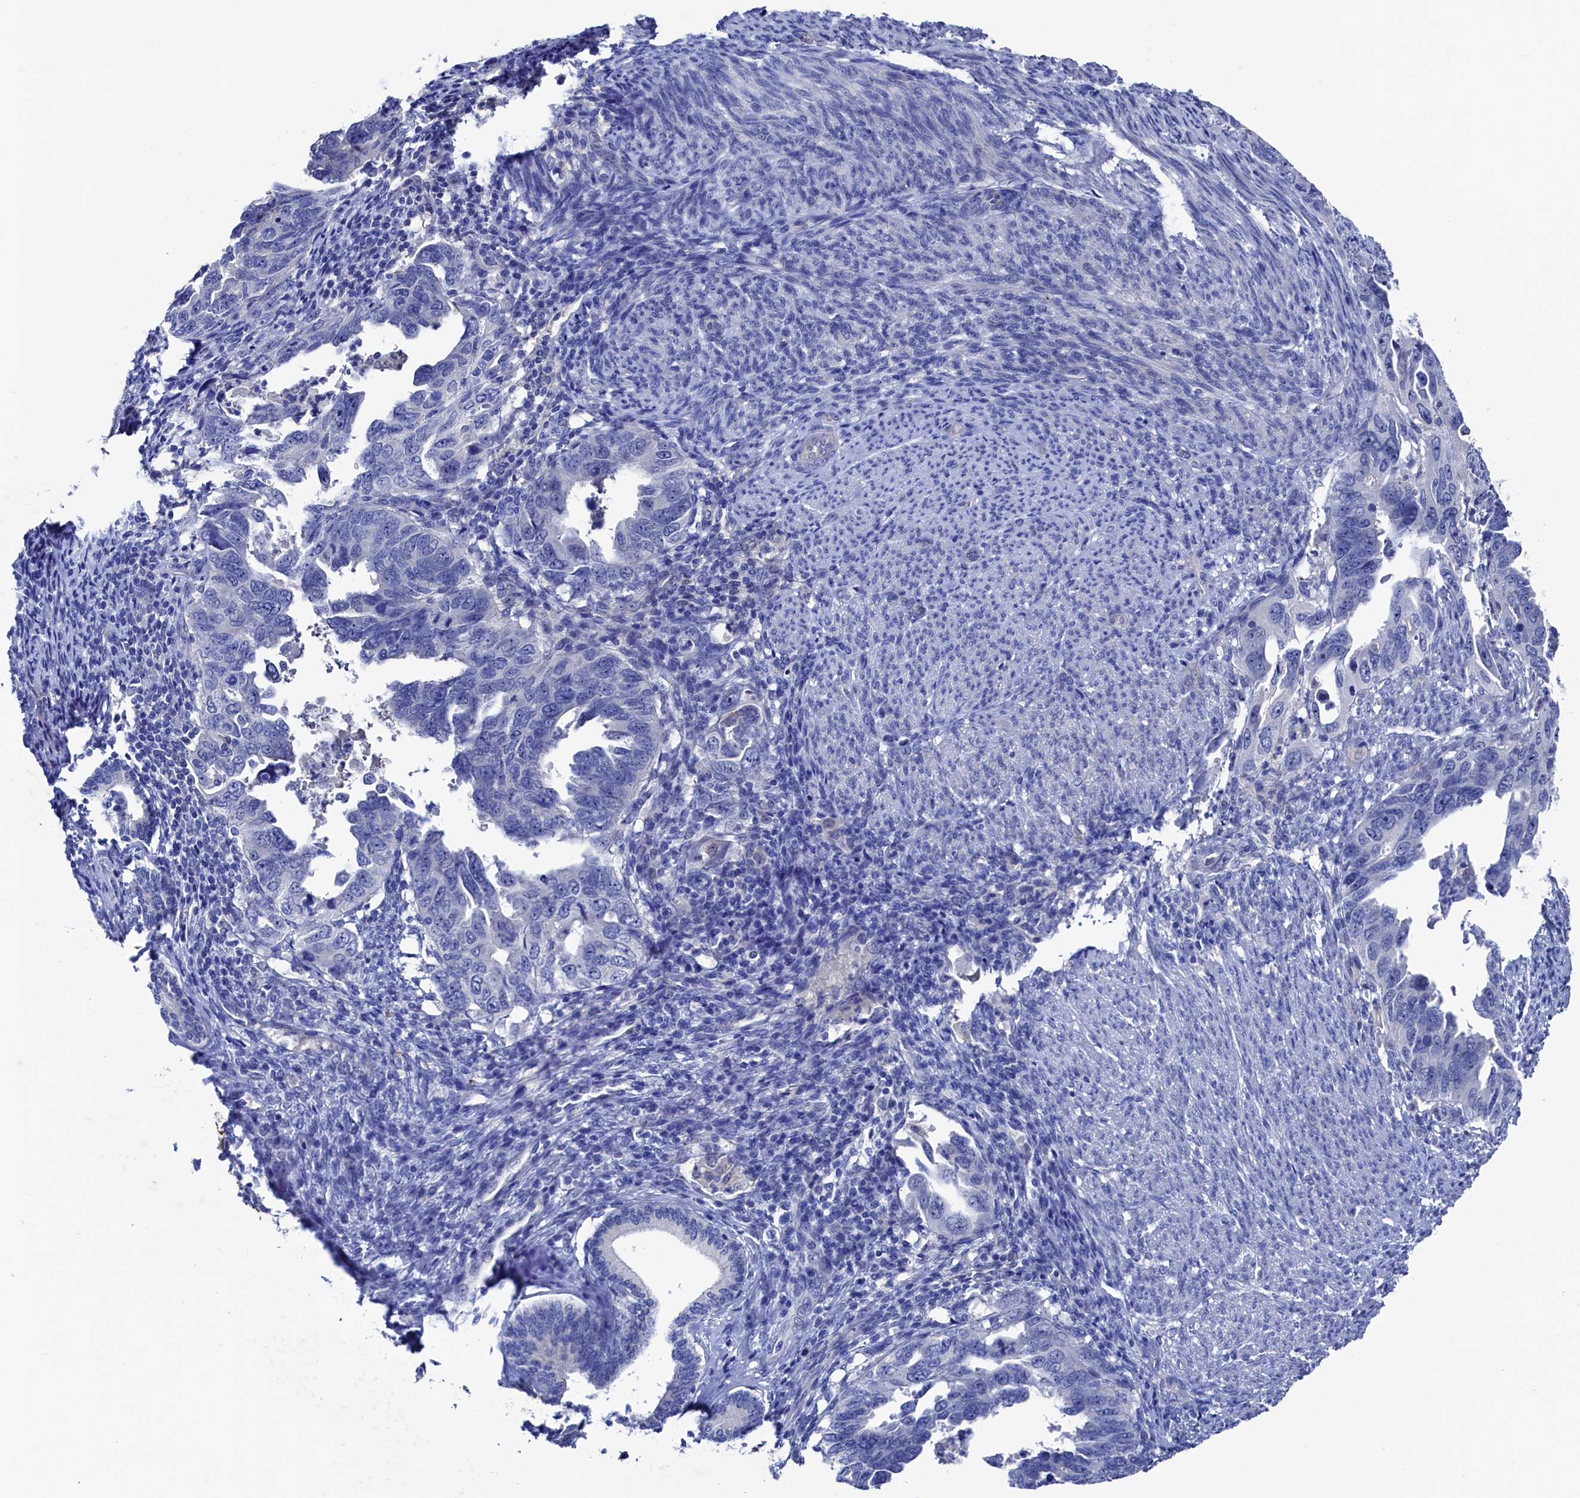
{"staining": {"intensity": "negative", "quantity": "none", "location": "none"}, "tissue": "endometrial cancer", "cell_type": "Tumor cells", "image_type": "cancer", "snomed": [{"axis": "morphology", "description": "Adenocarcinoma, NOS"}, {"axis": "topography", "description": "Endometrium"}], "caption": "Image shows no protein staining in tumor cells of adenocarcinoma (endometrial) tissue.", "gene": "RNH1", "patient": {"sex": "female", "age": 65}}